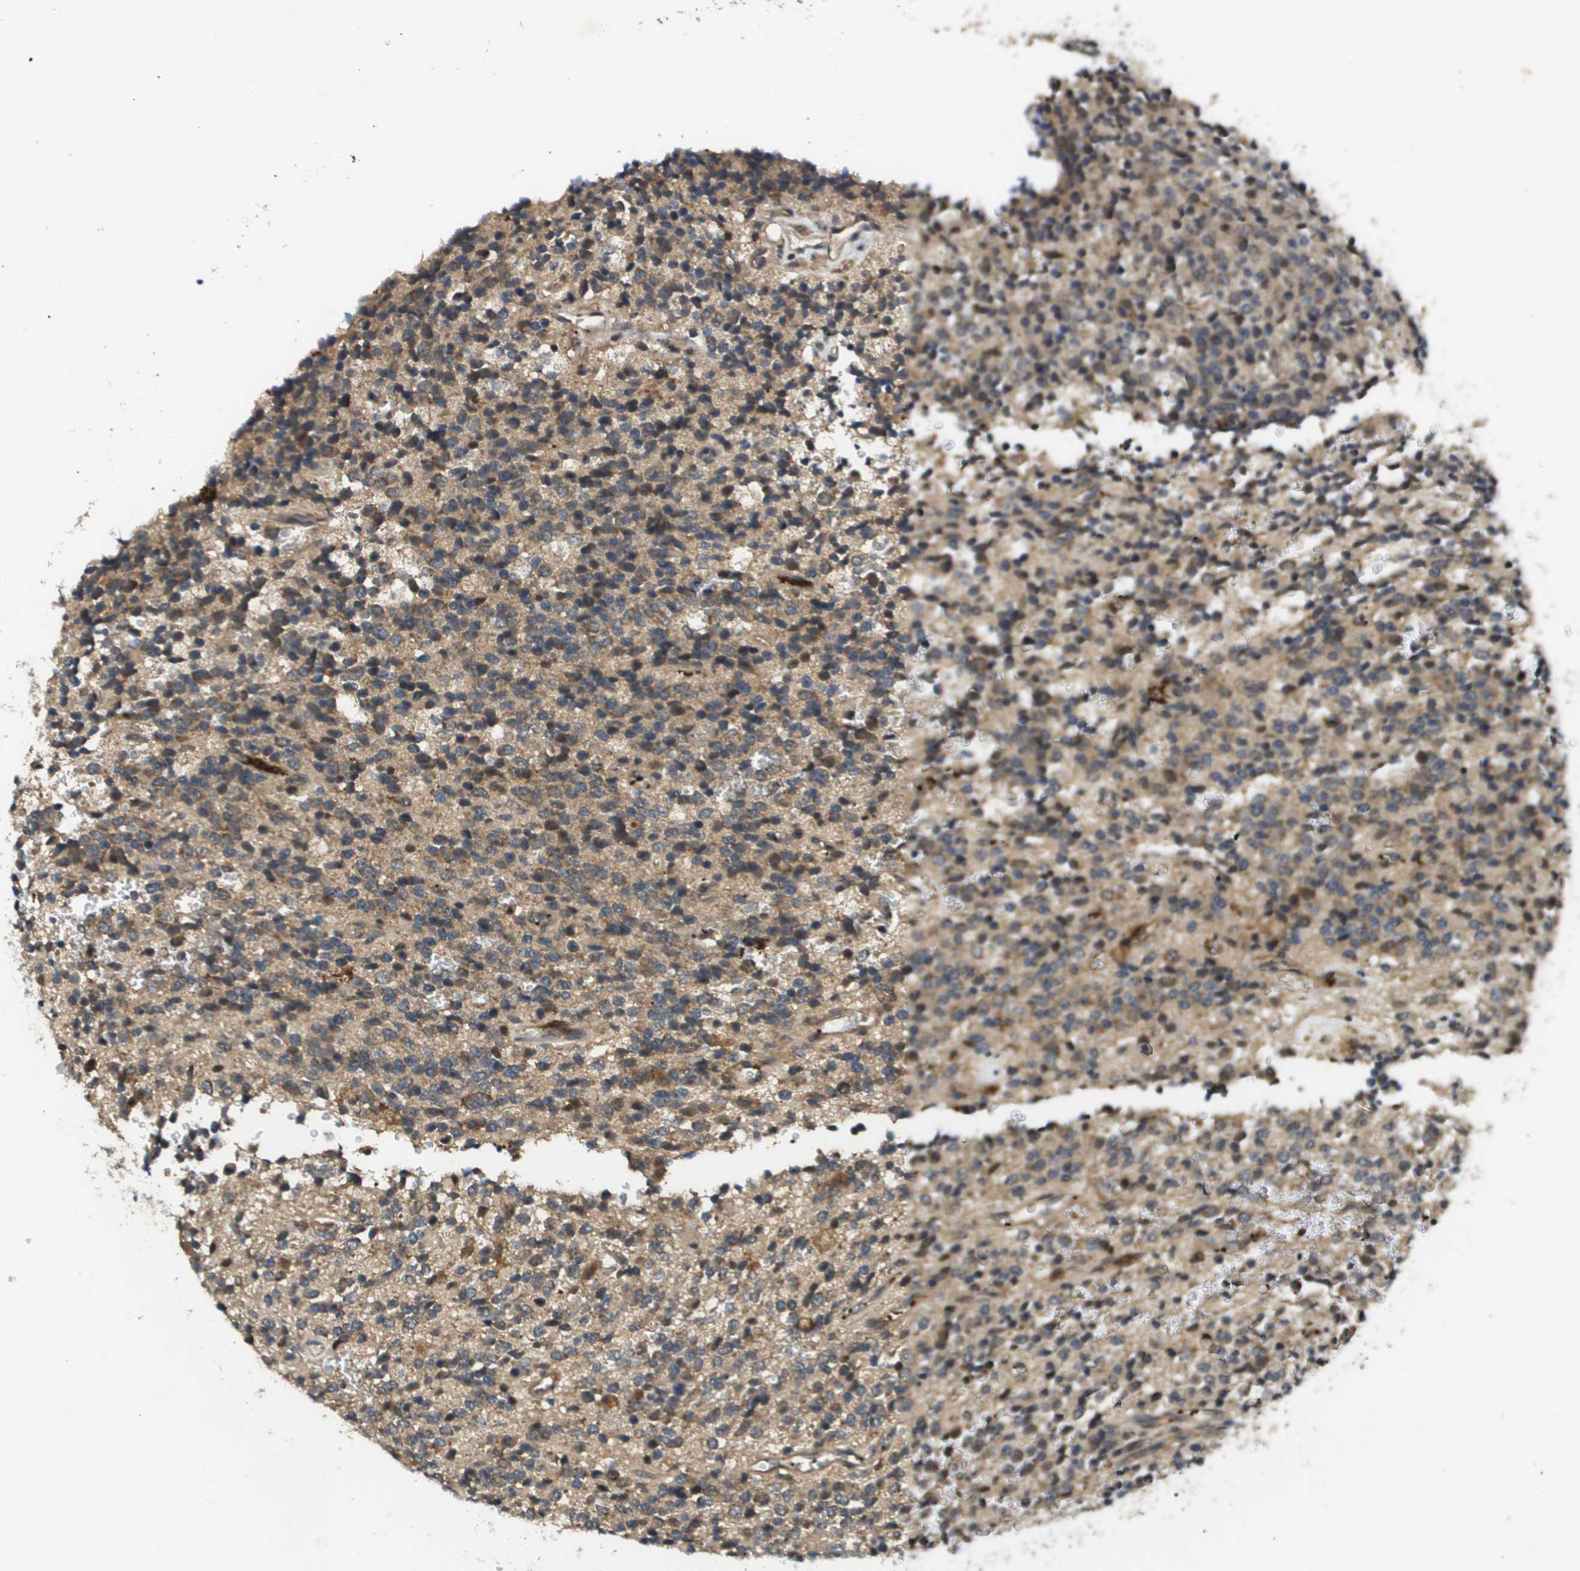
{"staining": {"intensity": "moderate", "quantity": "25%-75%", "location": "cytoplasmic/membranous"}, "tissue": "glioma", "cell_type": "Tumor cells", "image_type": "cancer", "snomed": [{"axis": "morphology", "description": "Glioma, malignant, High grade"}, {"axis": "topography", "description": "pancreas cauda"}], "caption": "Immunohistochemical staining of glioma reveals medium levels of moderate cytoplasmic/membranous staining in approximately 25%-75% of tumor cells.", "gene": "RBM38", "patient": {"sex": "male", "age": 60}}